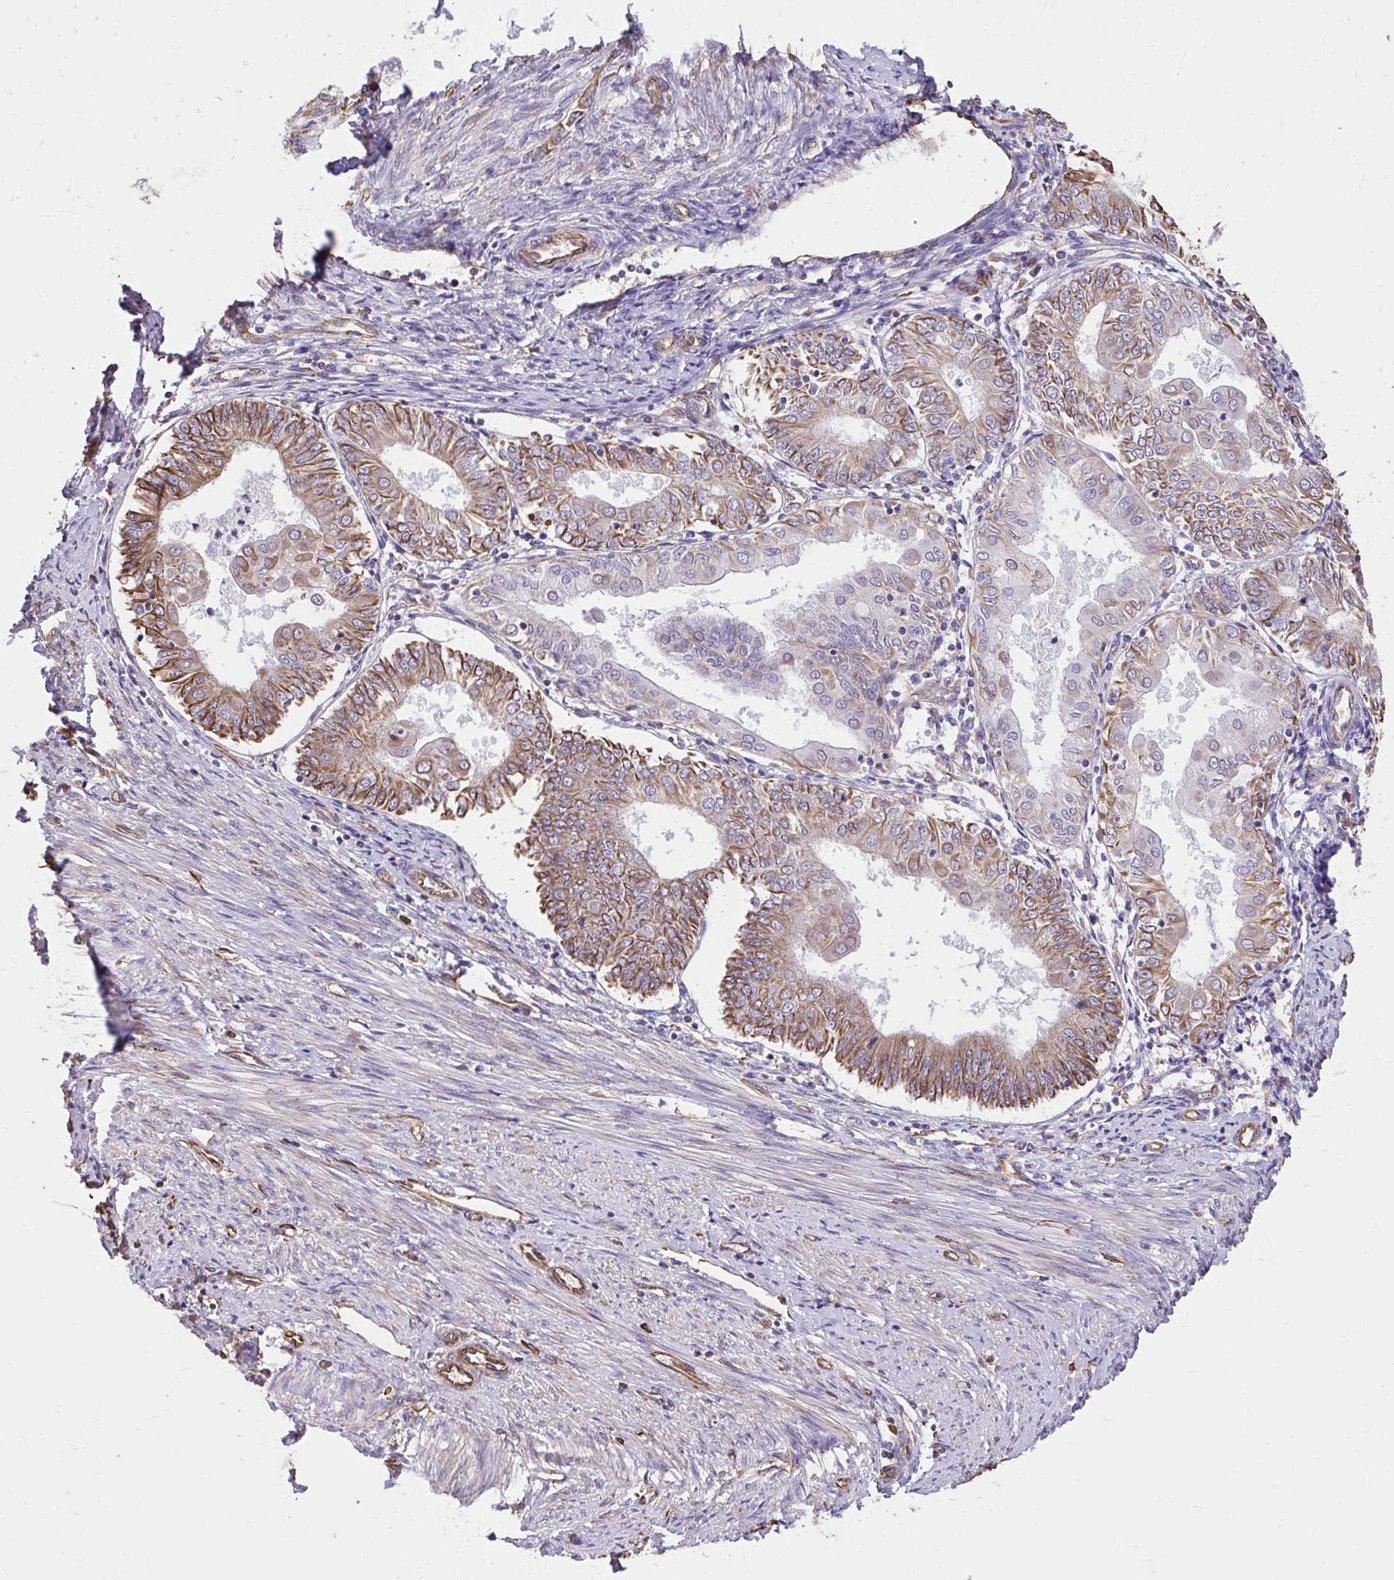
{"staining": {"intensity": "moderate", "quantity": ">75%", "location": "cytoplasmic/membranous"}, "tissue": "endometrial cancer", "cell_type": "Tumor cells", "image_type": "cancer", "snomed": [{"axis": "morphology", "description": "Adenocarcinoma, NOS"}, {"axis": "topography", "description": "Endometrium"}], "caption": "A brown stain highlights moderate cytoplasmic/membranous staining of a protein in endometrial cancer (adenocarcinoma) tumor cells.", "gene": "RNF103", "patient": {"sex": "female", "age": 68}}